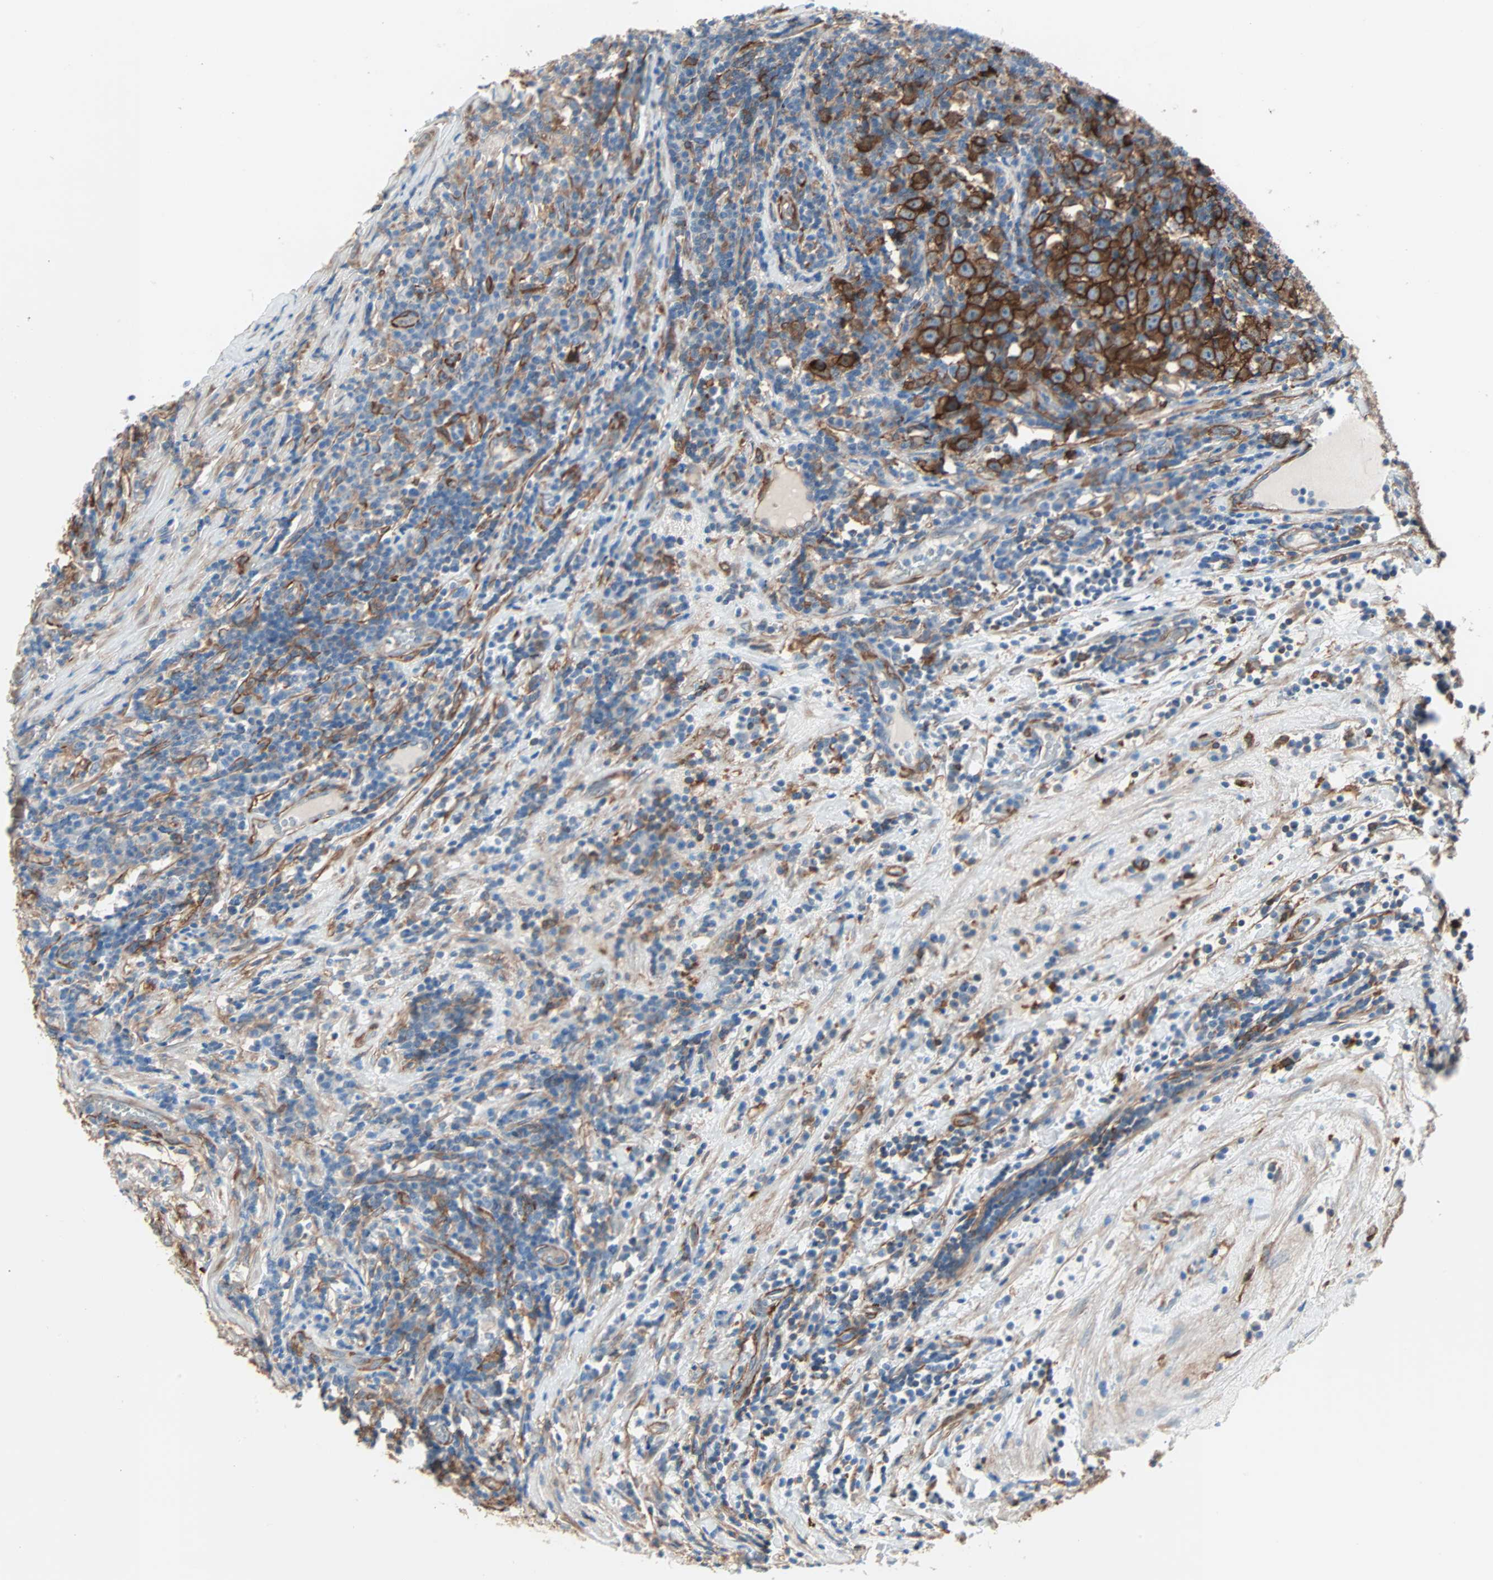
{"staining": {"intensity": "strong", "quantity": ">75%", "location": "cytoplasmic/membranous"}, "tissue": "testis cancer", "cell_type": "Tumor cells", "image_type": "cancer", "snomed": [{"axis": "morphology", "description": "Seminoma, NOS"}, {"axis": "topography", "description": "Testis"}], "caption": "A high-resolution micrograph shows IHC staining of testis cancer (seminoma), which displays strong cytoplasmic/membranous staining in approximately >75% of tumor cells.", "gene": "EPB41L2", "patient": {"sex": "male", "age": 43}}